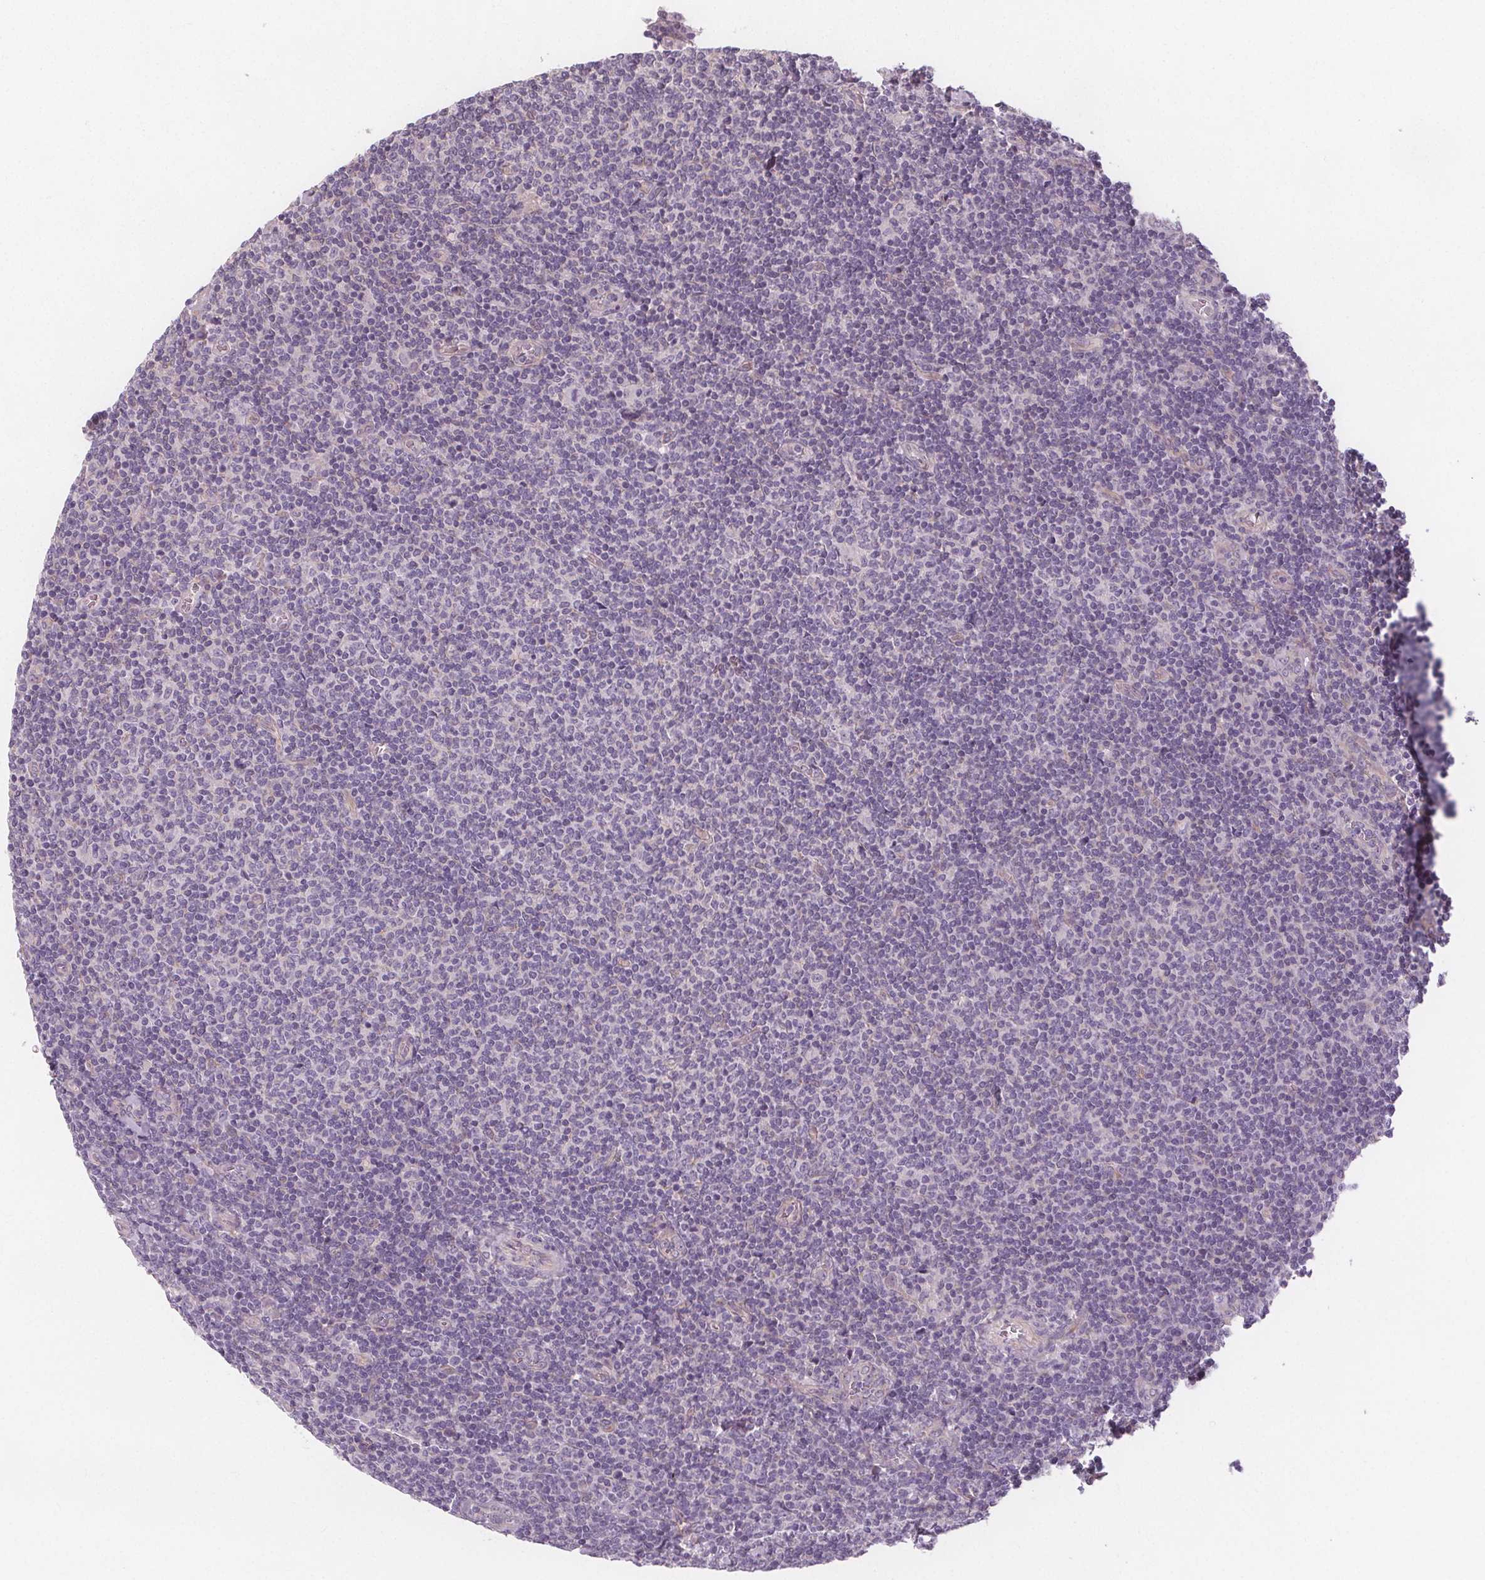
{"staining": {"intensity": "negative", "quantity": "none", "location": "none"}, "tissue": "lymphoma", "cell_type": "Tumor cells", "image_type": "cancer", "snomed": [{"axis": "morphology", "description": "Malignant lymphoma, non-Hodgkin's type, Low grade"}, {"axis": "topography", "description": "Lymph node"}], "caption": "This is a image of immunohistochemistry (IHC) staining of malignant lymphoma, non-Hodgkin's type (low-grade), which shows no staining in tumor cells. The staining is performed using DAB (3,3'-diaminobenzidine) brown chromogen with nuclei counter-stained in using hematoxylin.", "gene": "VNN1", "patient": {"sex": "male", "age": 52}}